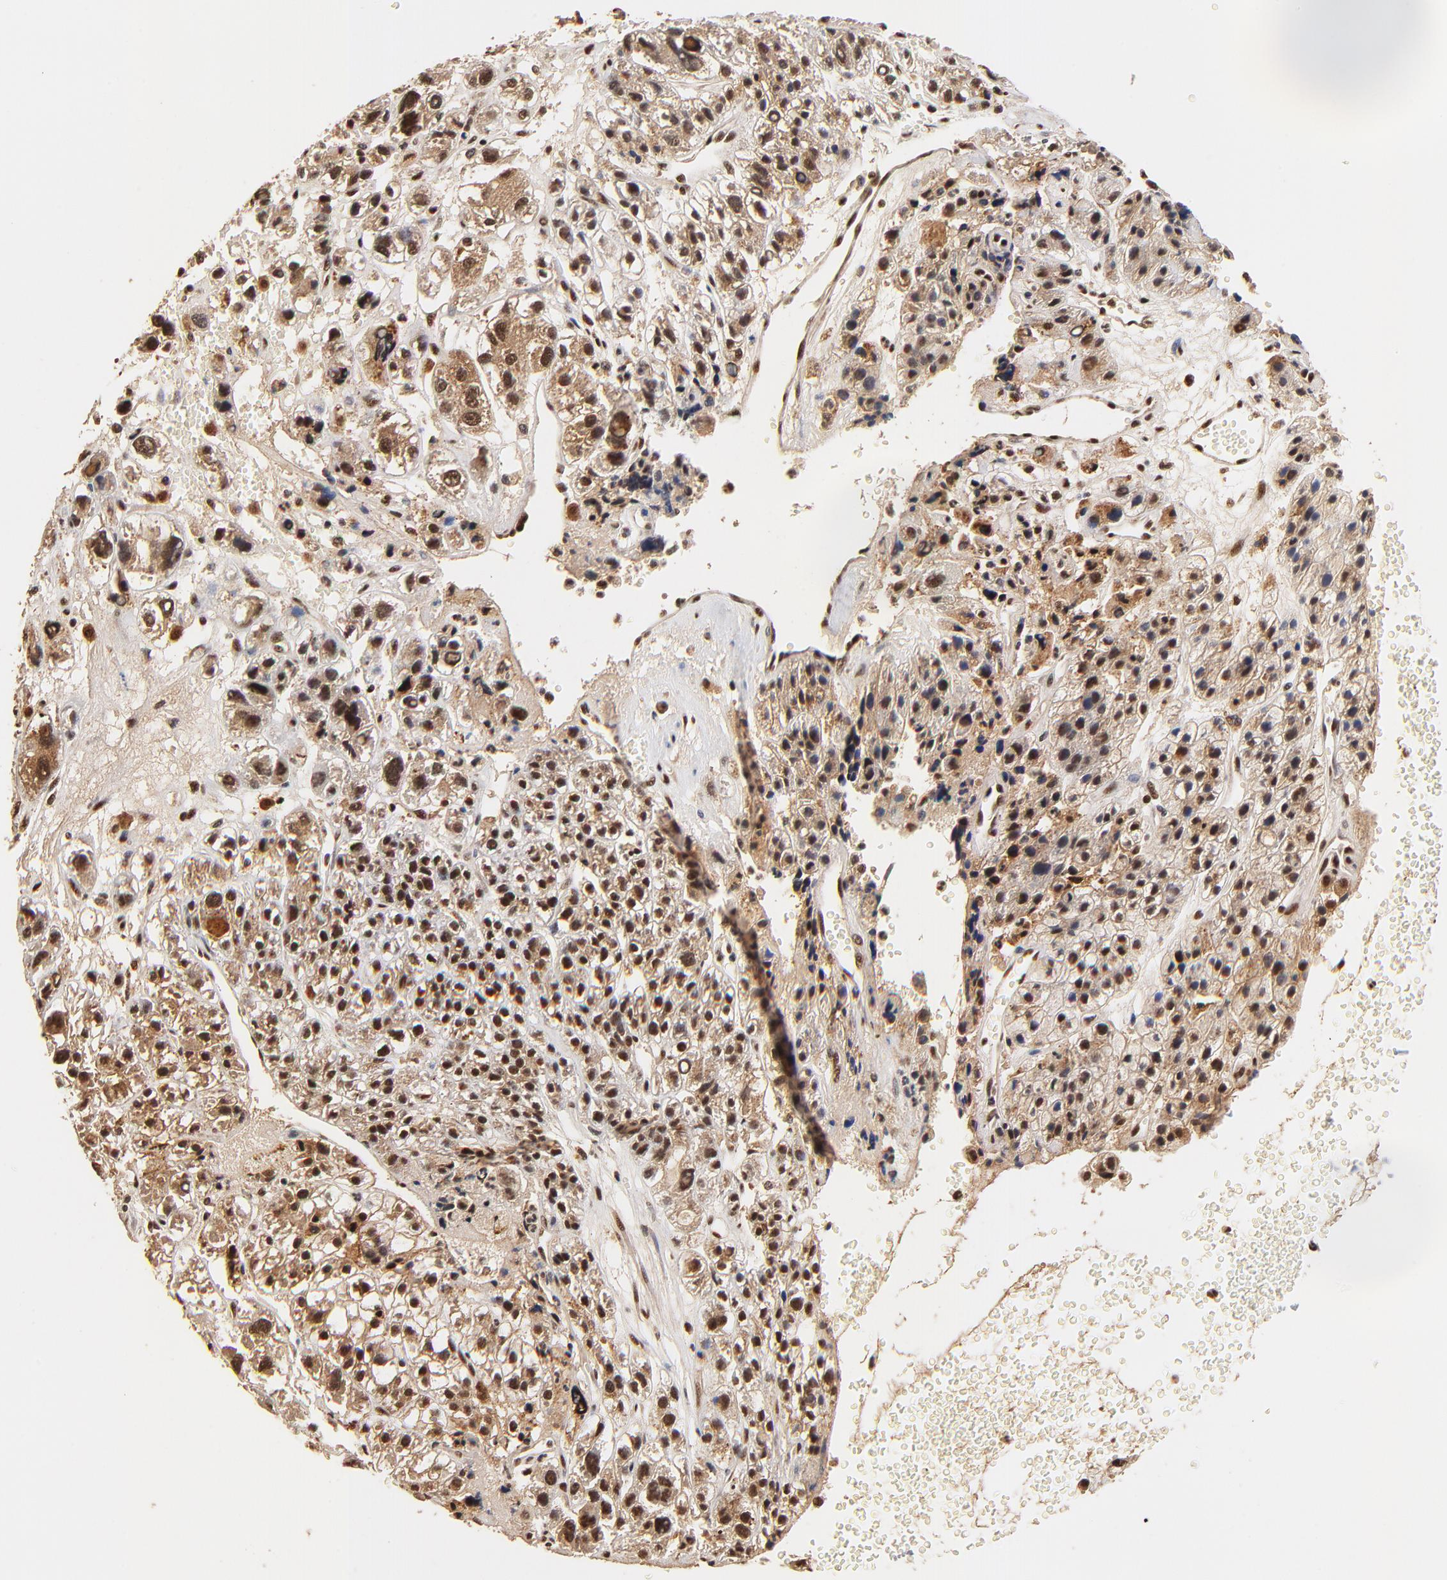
{"staining": {"intensity": "strong", "quantity": ">75%", "location": "cytoplasmic/membranous,nuclear"}, "tissue": "liver cancer", "cell_type": "Tumor cells", "image_type": "cancer", "snomed": [{"axis": "morphology", "description": "Carcinoma, Hepatocellular, NOS"}, {"axis": "topography", "description": "Liver"}], "caption": "Liver cancer (hepatocellular carcinoma) stained with DAB (3,3'-diaminobenzidine) IHC displays high levels of strong cytoplasmic/membranous and nuclear staining in about >75% of tumor cells.", "gene": "MED12", "patient": {"sex": "female", "age": 85}}